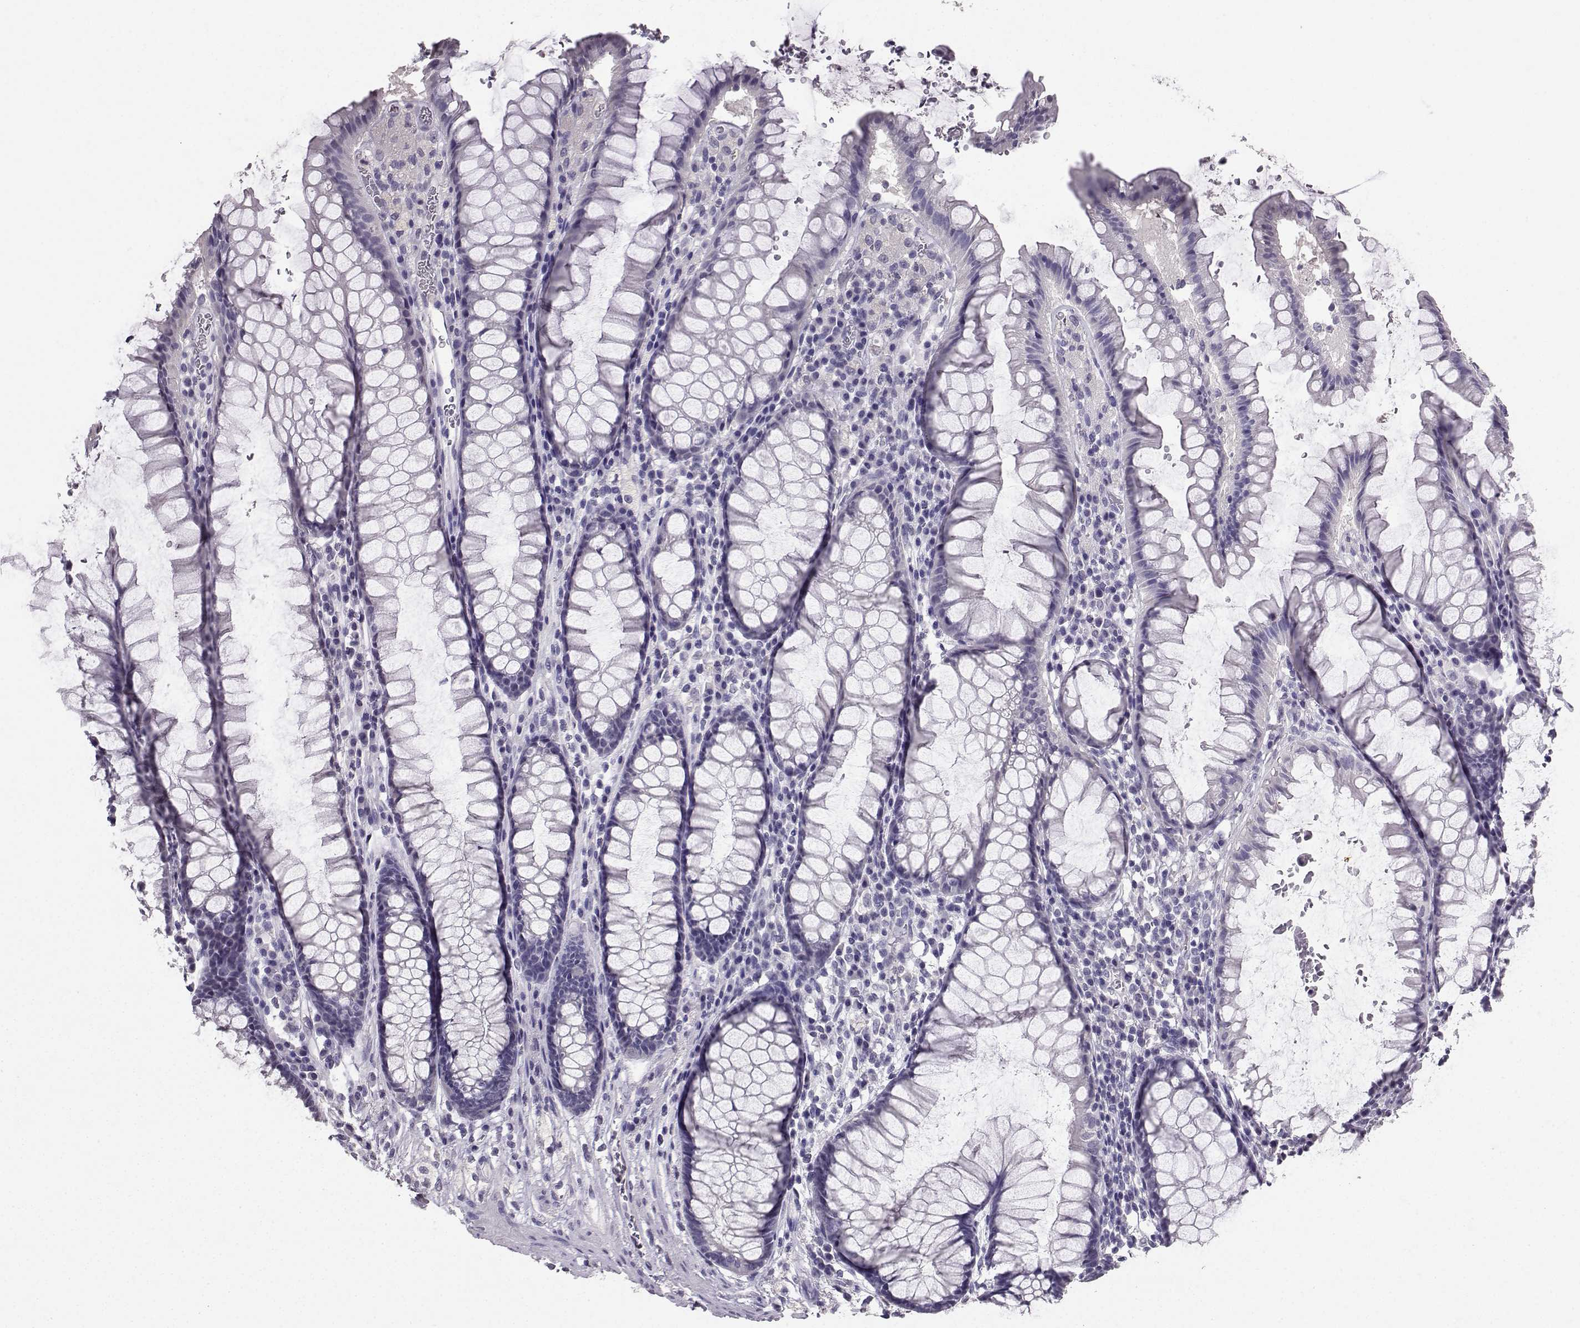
{"staining": {"intensity": "negative", "quantity": "none", "location": "none"}, "tissue": "rectum", "cell_type": "Glandular cells", "image_type": "normal", "snomed": [{"axis": "morphology", "description": "Normal tissue, NOS"}, {"axis": "topography", "description": "Rectum"}], "caption": "There is no significant expression in glandular cells of rectum. (DAB immunohistochemistry, high magnification).", "gene": "SPAG11A", "patient": {"sex": "female", "age": 68}}